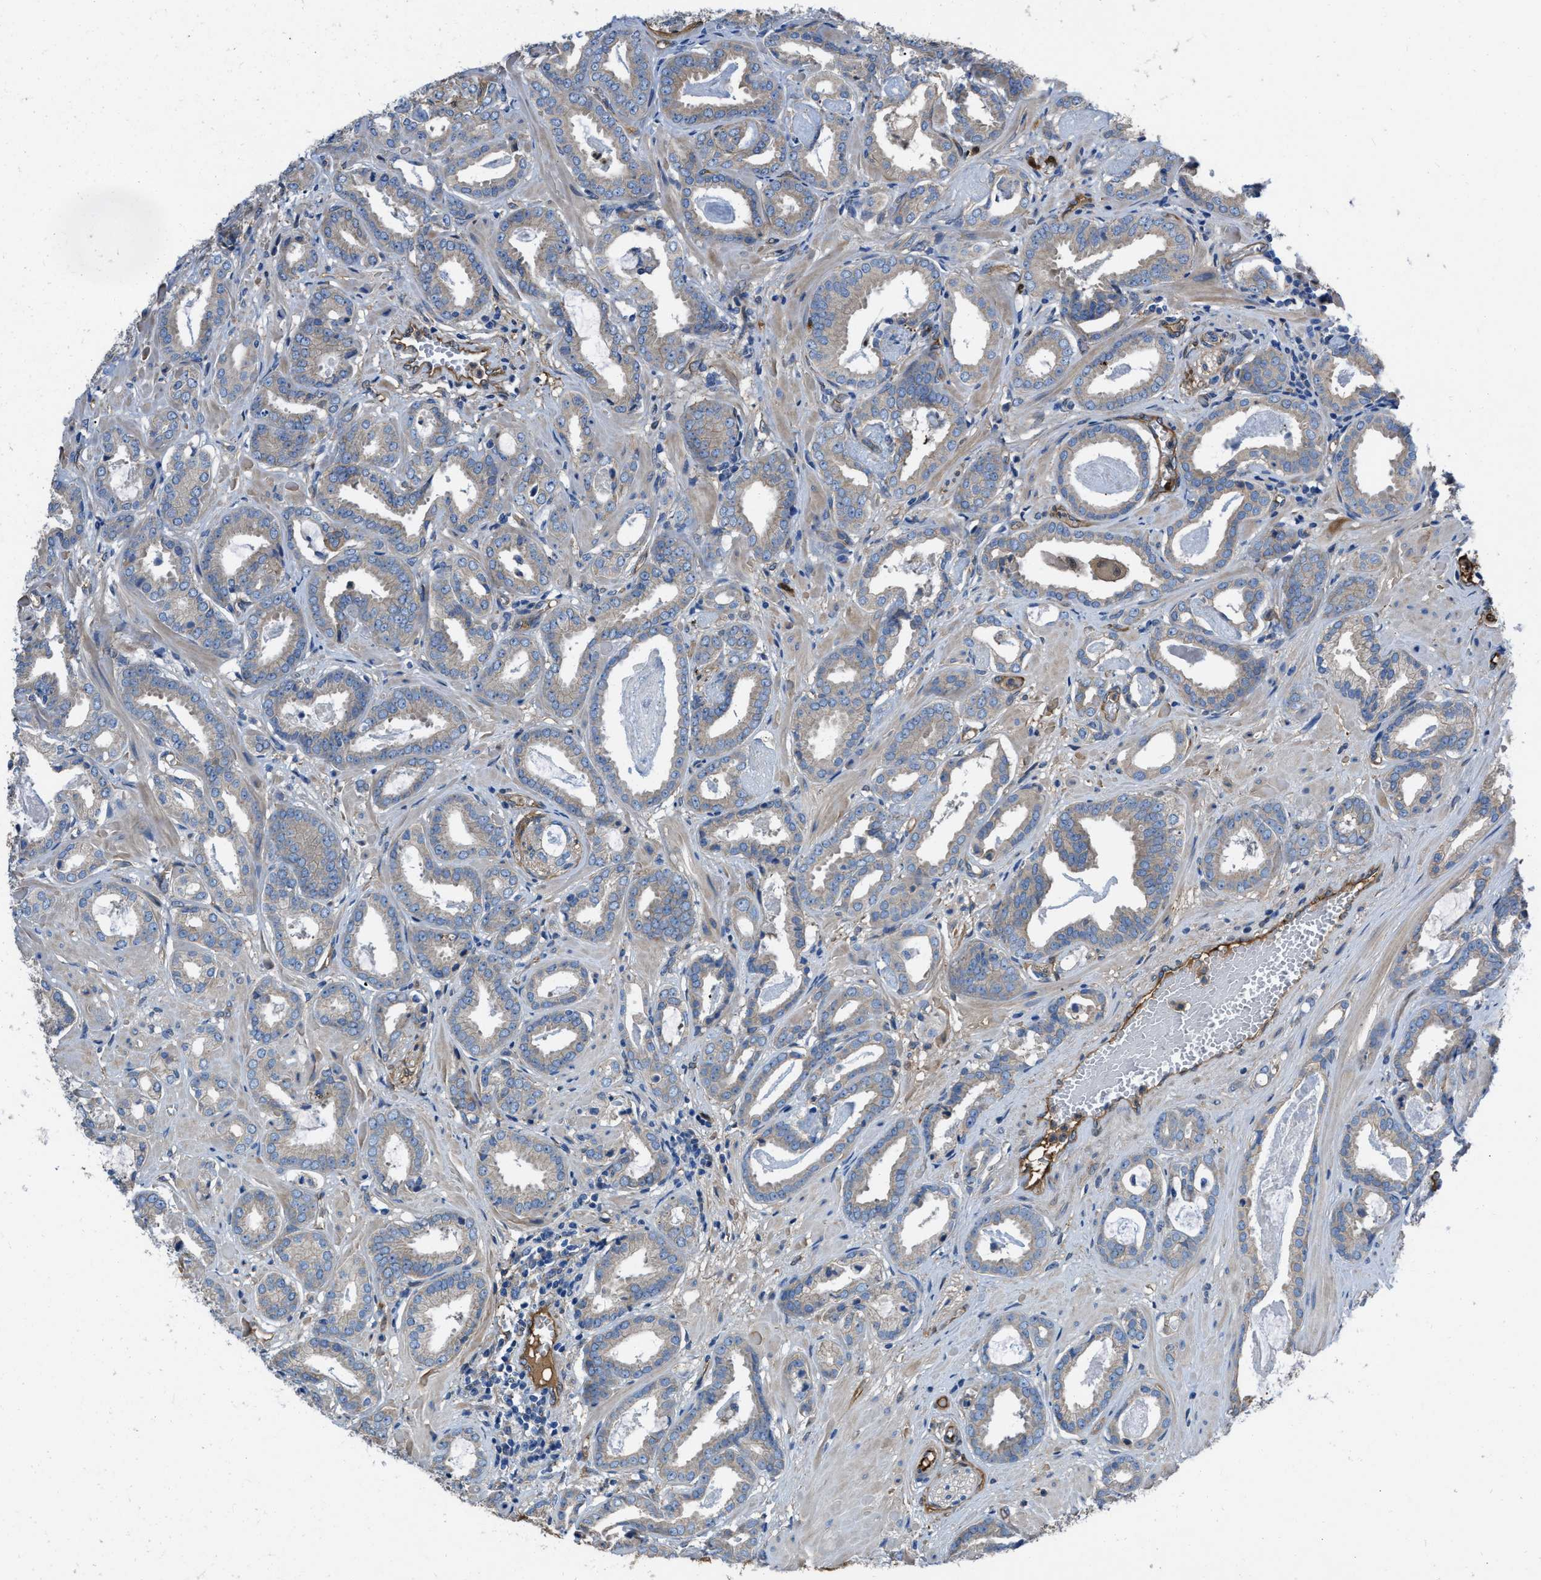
{"staining": {"intensity": "weak", "quantity": "<25%", "location": "cytoplasmic/membranous"}, "tissue": "prostate cancer", "cell_type": "Tumor cells", "image_type": "cancer", "snomed": [{"axis": "morphology", "description": "Adenocarcinoma, Low grade"}, {"axis": "topography", "description": "Prostate"}], "caption": "The photomicrograph reveals no staining of tumor cells in prostate cancer (adenocarcinoma (low-grade)).", "gene": "TRIOBP", "patient": {"sex": "male", "age": 53}}